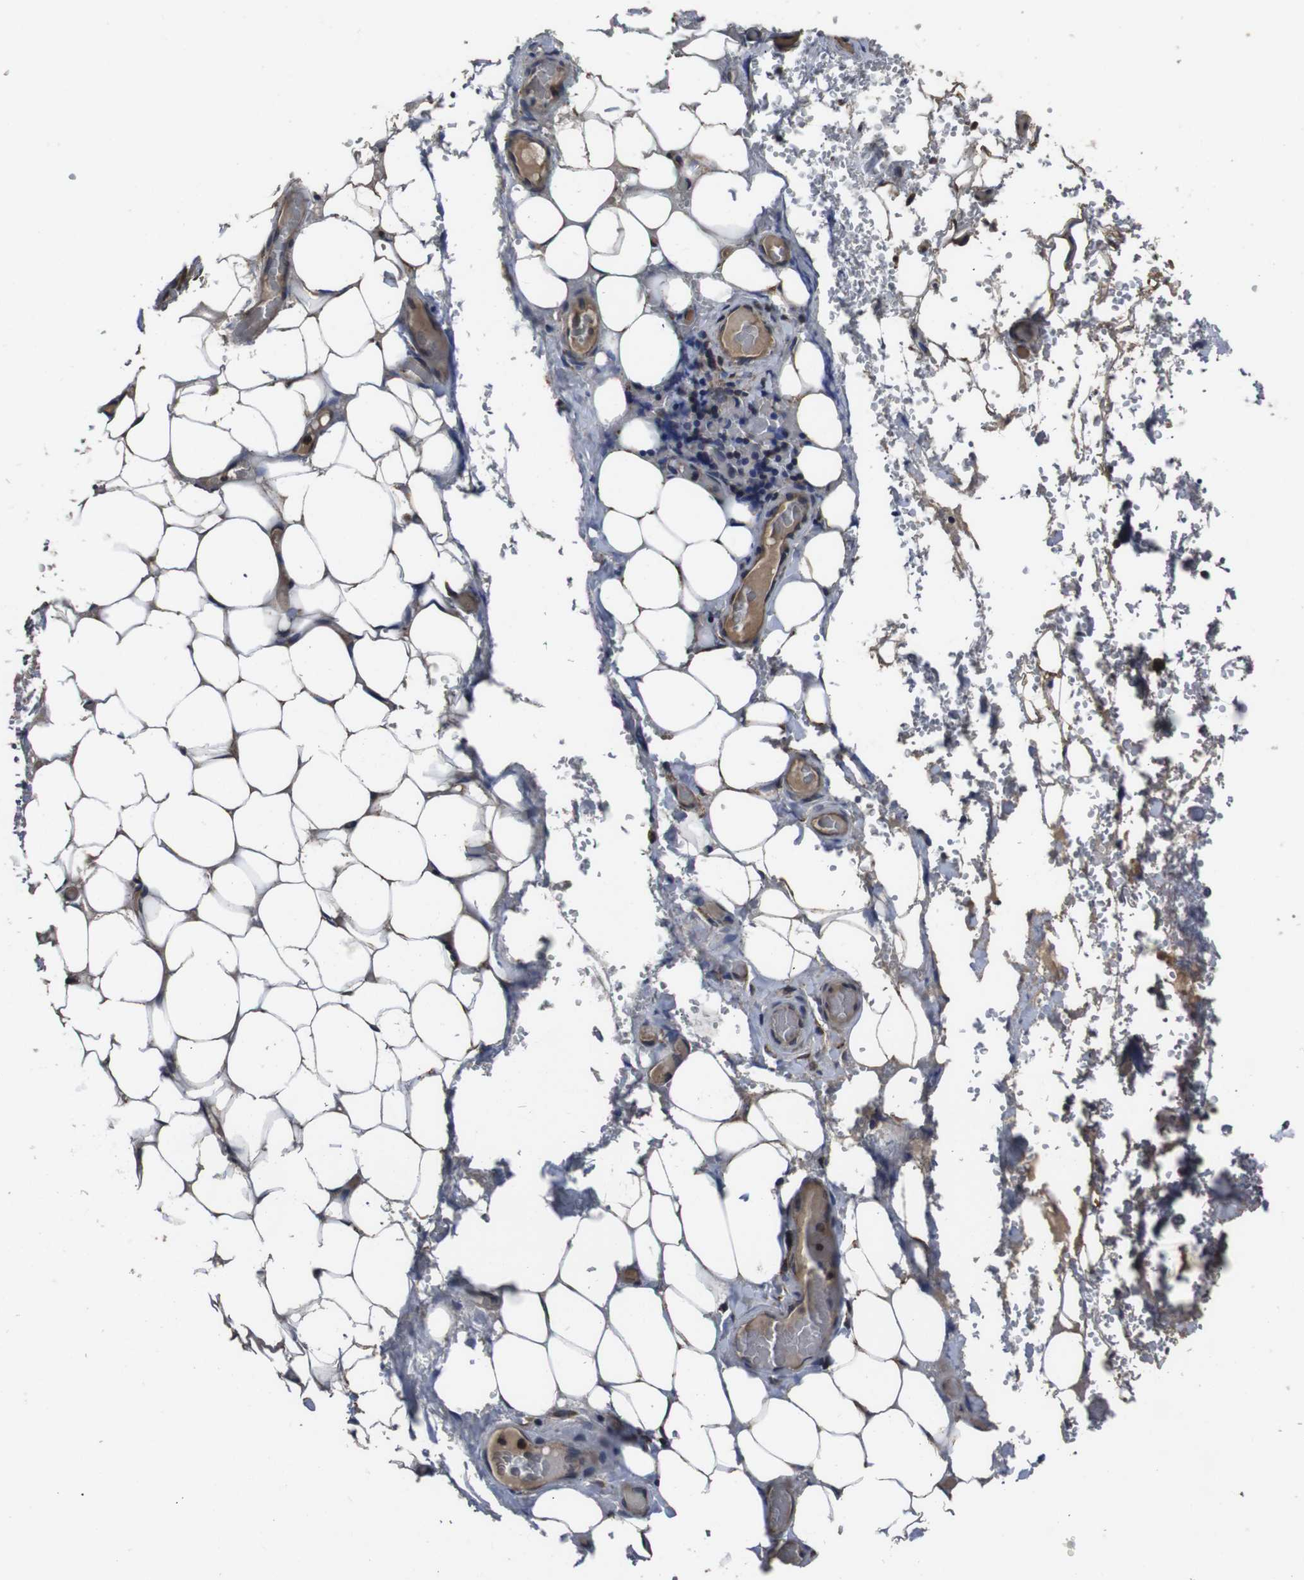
{"staining": {"intensity": "negative", "quantity": "none", "location": "none"}, "tissue": "adipose tissue", "cell_type": "Adipocytes", "image_type": "normal", "snomed": [{"axis": "morphology", "description": "Normal tissue, NOS"}, {"axis": "morphology", "description": "Adenocarcinoma, NOS"}, {"axis": "topography", "description": "Esophagus"}], "caption": "Adipose tissue stained for a protein using IHC shows no staining adipocytes.", "gene": "CXCL11", "patient": {"sex": "male", "age": 62}}